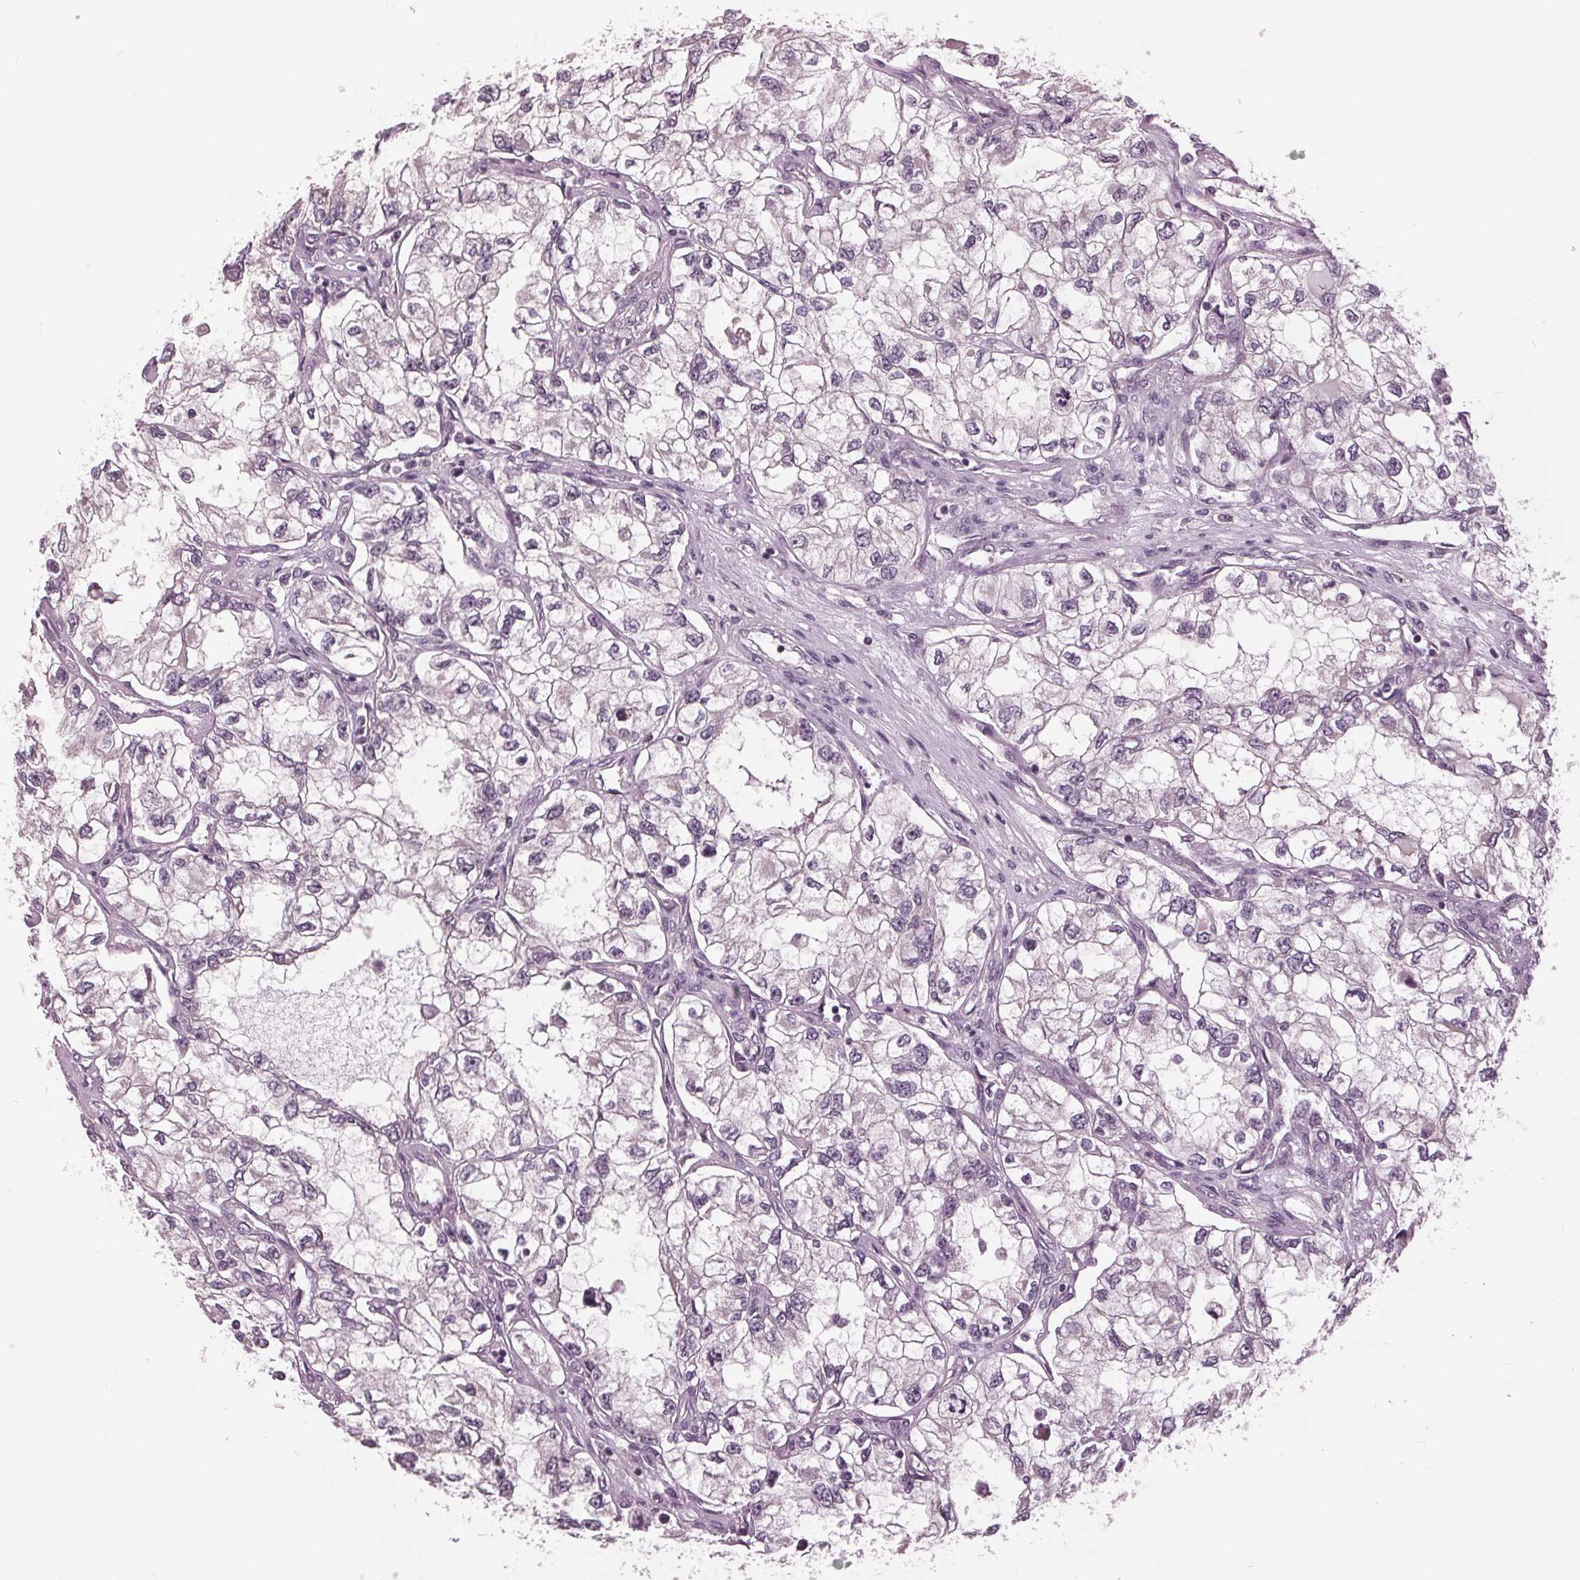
{"staining": {"intensity": "negative", "quantity": "none", "location": "none"}, "tissue": "renal cancer", "cell_type": "Tumor cells", "image_type": "cancer", "snomed": [{"axis": "morphology", "description": "Adenocarcinoma, NOS"}, {"axis": "topography", "description": "Kidney"}], "caption": "This is an IHC histopathology image of renal adenocarcinoma. There is no positivity in tumor cells.", "gene": "SIGLEC6", "patient": {"sex": "female", "age": 59}}